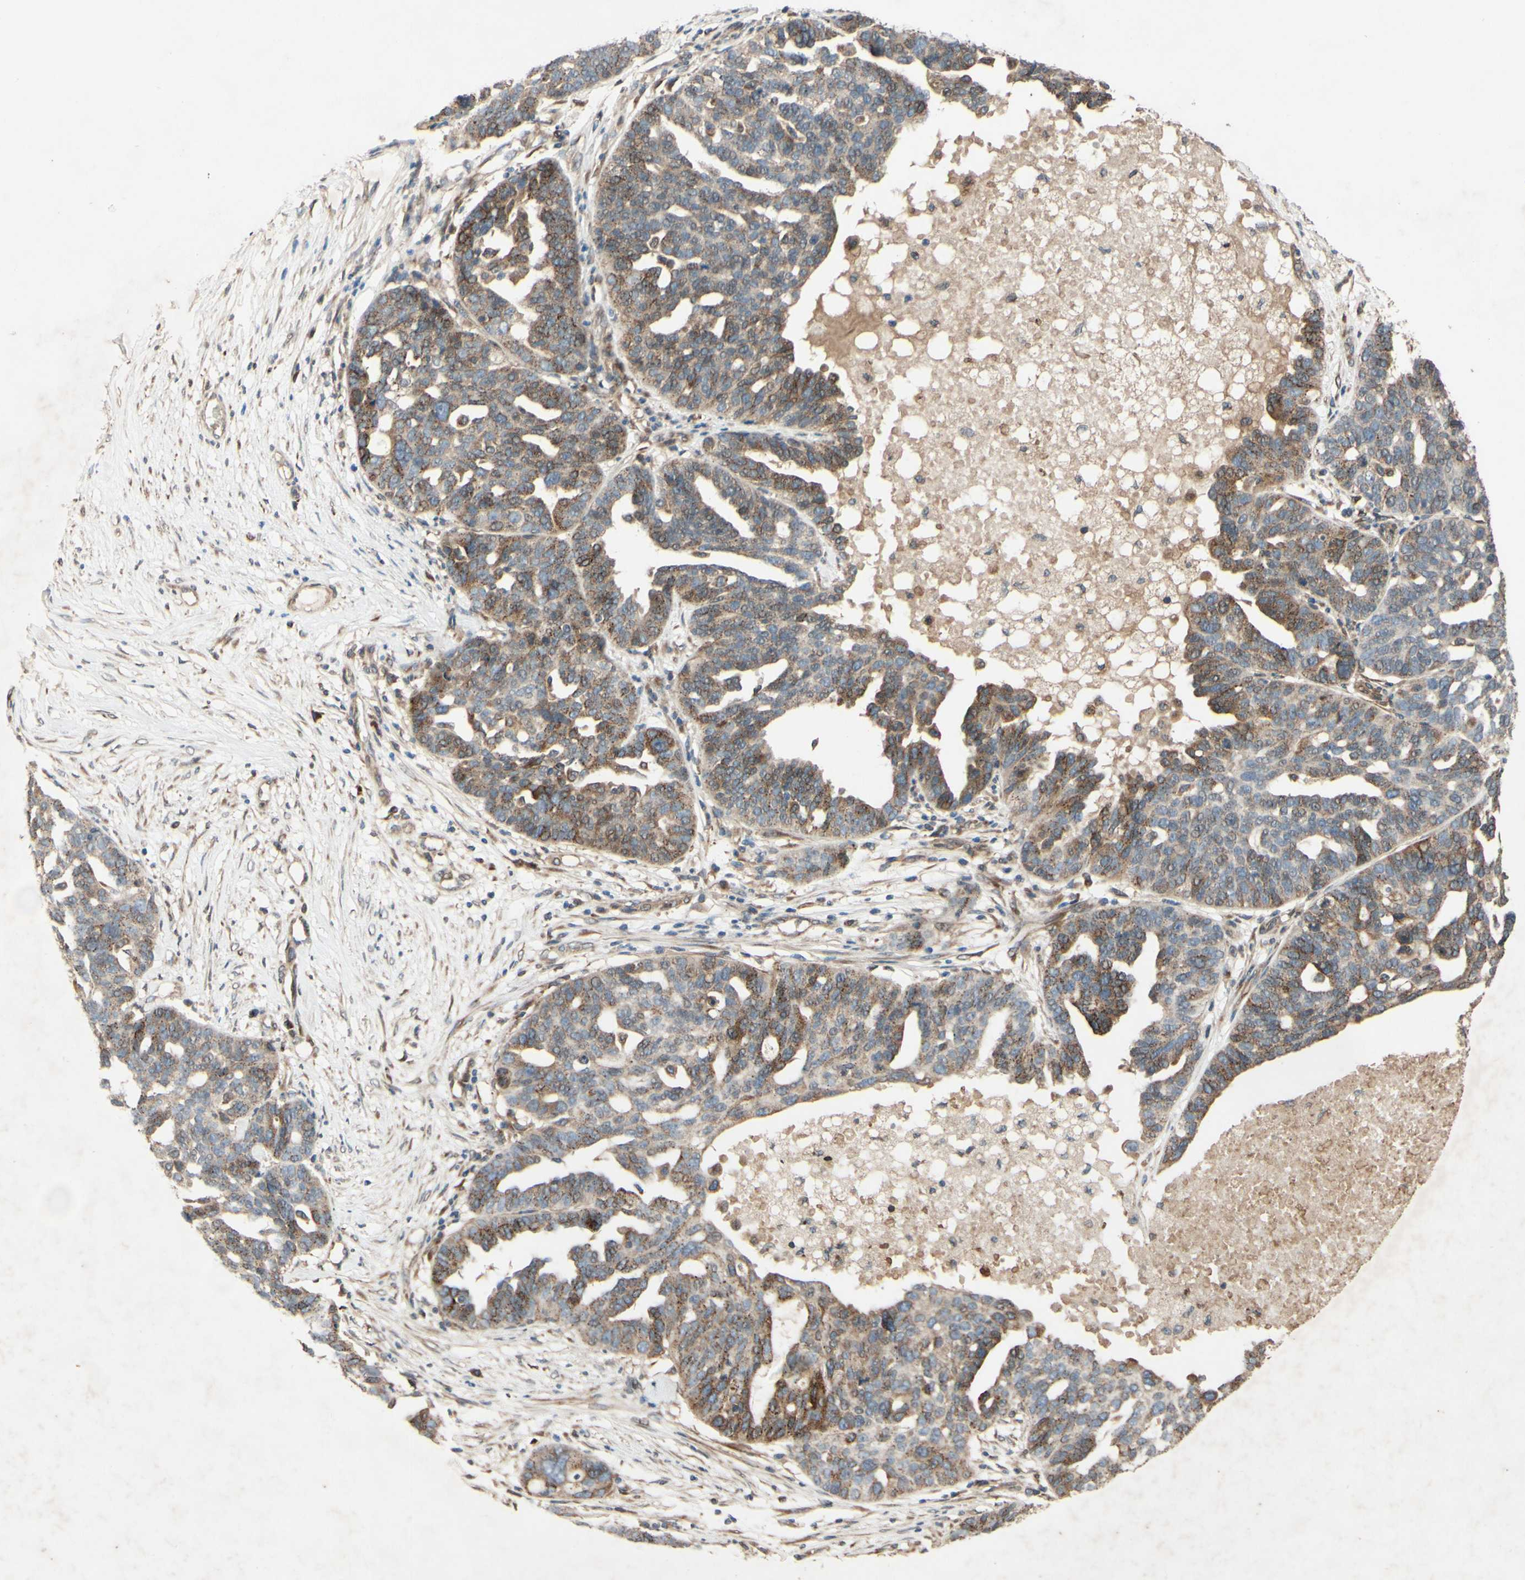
{"staining": {"intensity": "moderate", "quantity": "25%-75%", "location": "cytoplasmic/membranous,nuclear"}, "tissue": "ovarian cancer", "cell_type": "Tumor cells", "image_type": "cancer", "snomed": [{"axis": "morphology", "description": "Cystadenocarcinoma, serous, NOS"}, {"axis": "topography", "description": "Ovary"}], "caption": "There is medium levels of moderate cytoplasmic/membranous and nuclear staining in tumor cells of serous cystadenocarcinoma (ovarian), as demonstrated by immunohistochemical staining (brown color).", "gene": "PTPRU", "patient": {"sex": "female", "age": 59}}